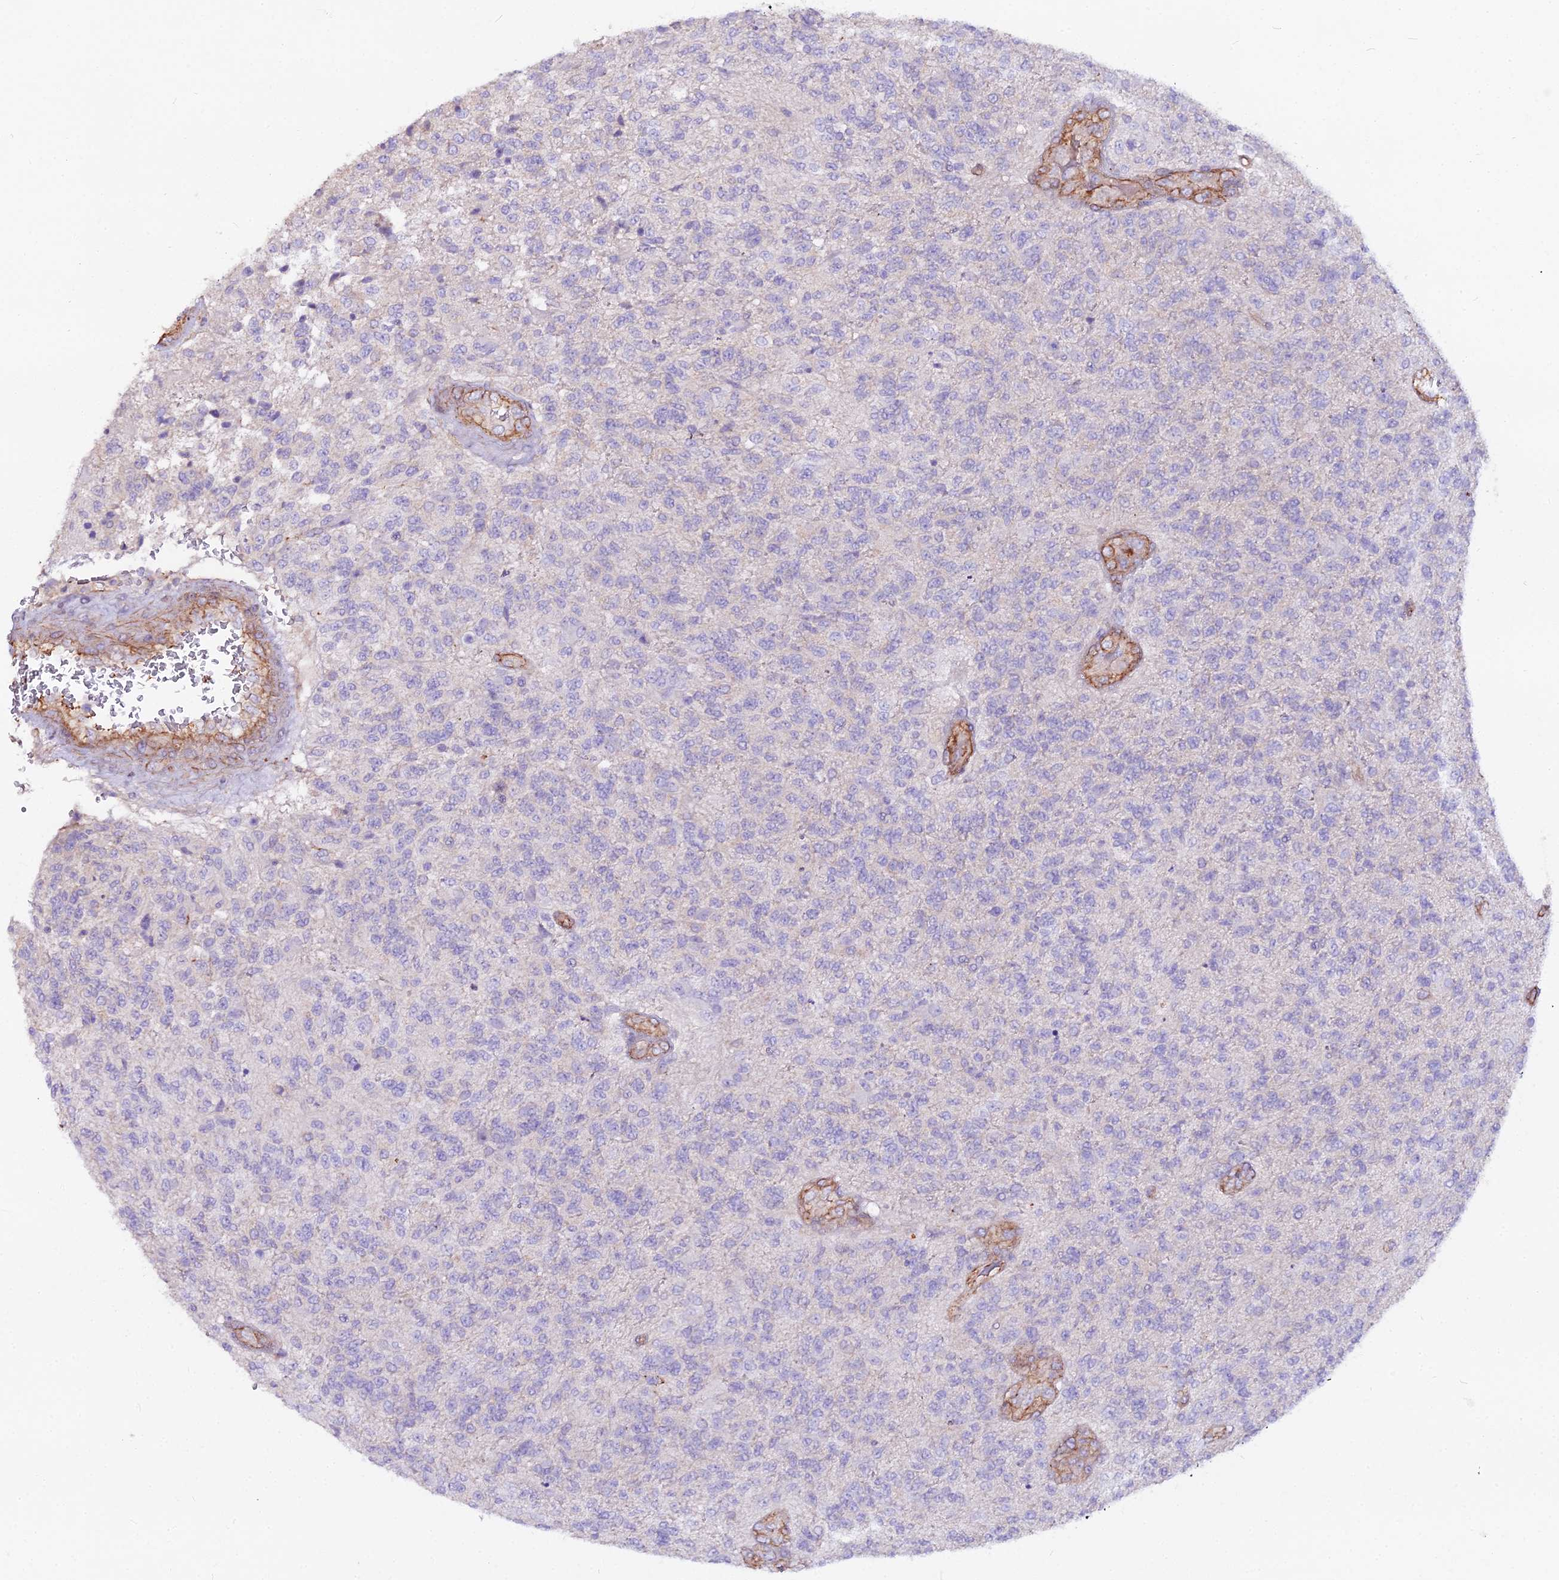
{"staining": {"intensity": "negative", "quantity": "none", "location": "none"}, "tissue": "glioma", "cell_type": "Tumor cells", "image_type": "cancer", "snomed": [{"axis": "morphology", "description": "Glioma, malignant, High grade"}, {"axis": "topography", "description": "Brain"}], "caption": "An IHC micrograph of high-grade glioma (malignant) is shown. There is no staining in tumor cells of high-grade glioma (malignant).", "gene": "GLYAT", "patient": {"sex": "male", "age": 56}}